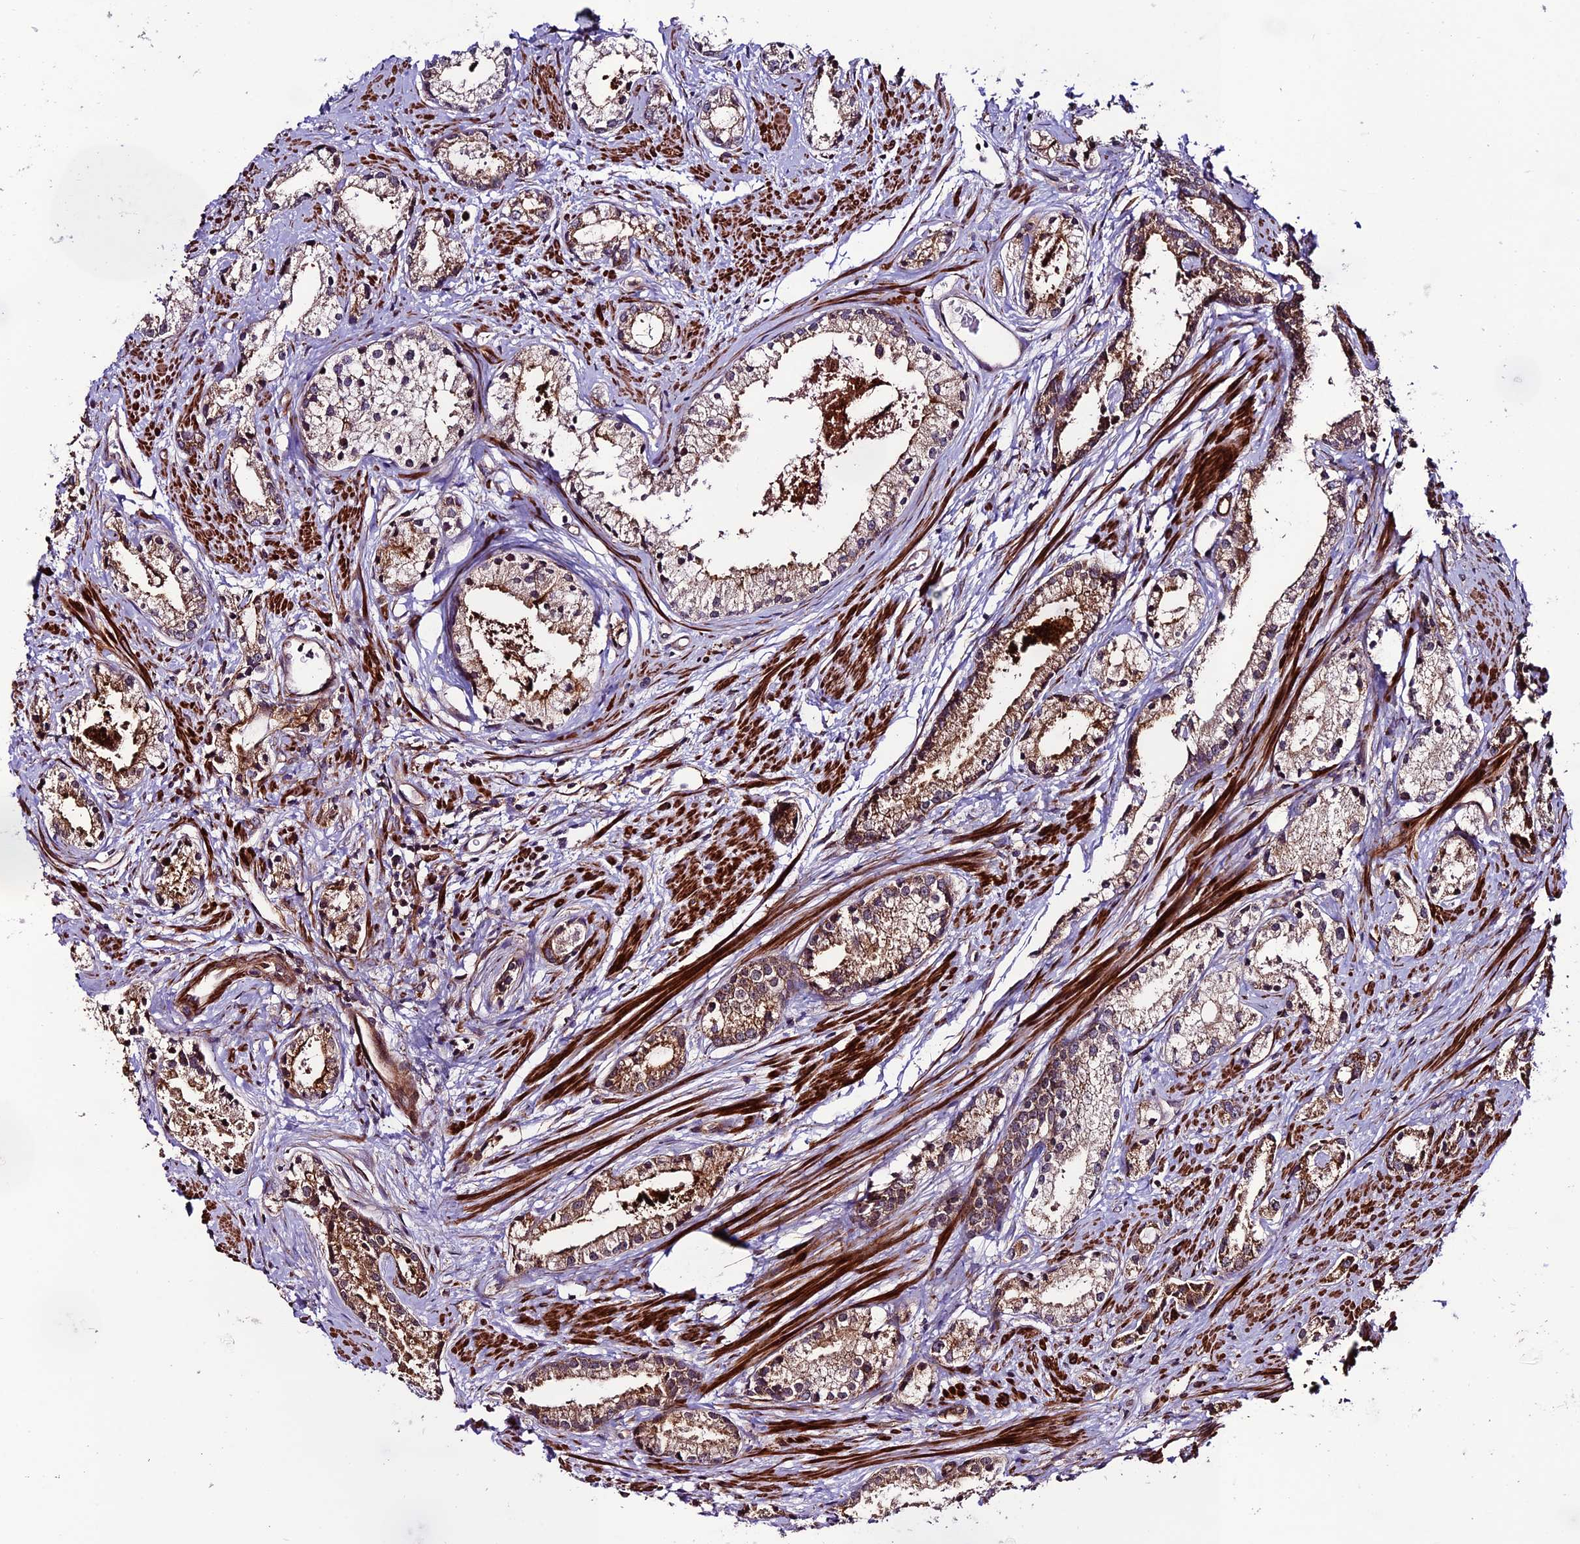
{"staining": {"intensity": "moderate", "quantity": ">75%", "location": "cytoplasmic/membranous"}, "tissue": "prostate cancer", "cell_type": "Tumor cells", "image_type": "cancer", "snomed": [{"axis": "morphology", "description": "Adenocarcinoma, High grade"}, {"axis": "topography", "description": "Prostate"}], "caption": "An IHC photomicrograph of tumor tissue is shown. Protein staining in brown labels moderate cytoplasmic/membranous positivity in adenocarcinoma (high-grade) (prostate) within tumor cells.", "gene": "TNIP3", "patient": {"sex": "male", "age": 66}}